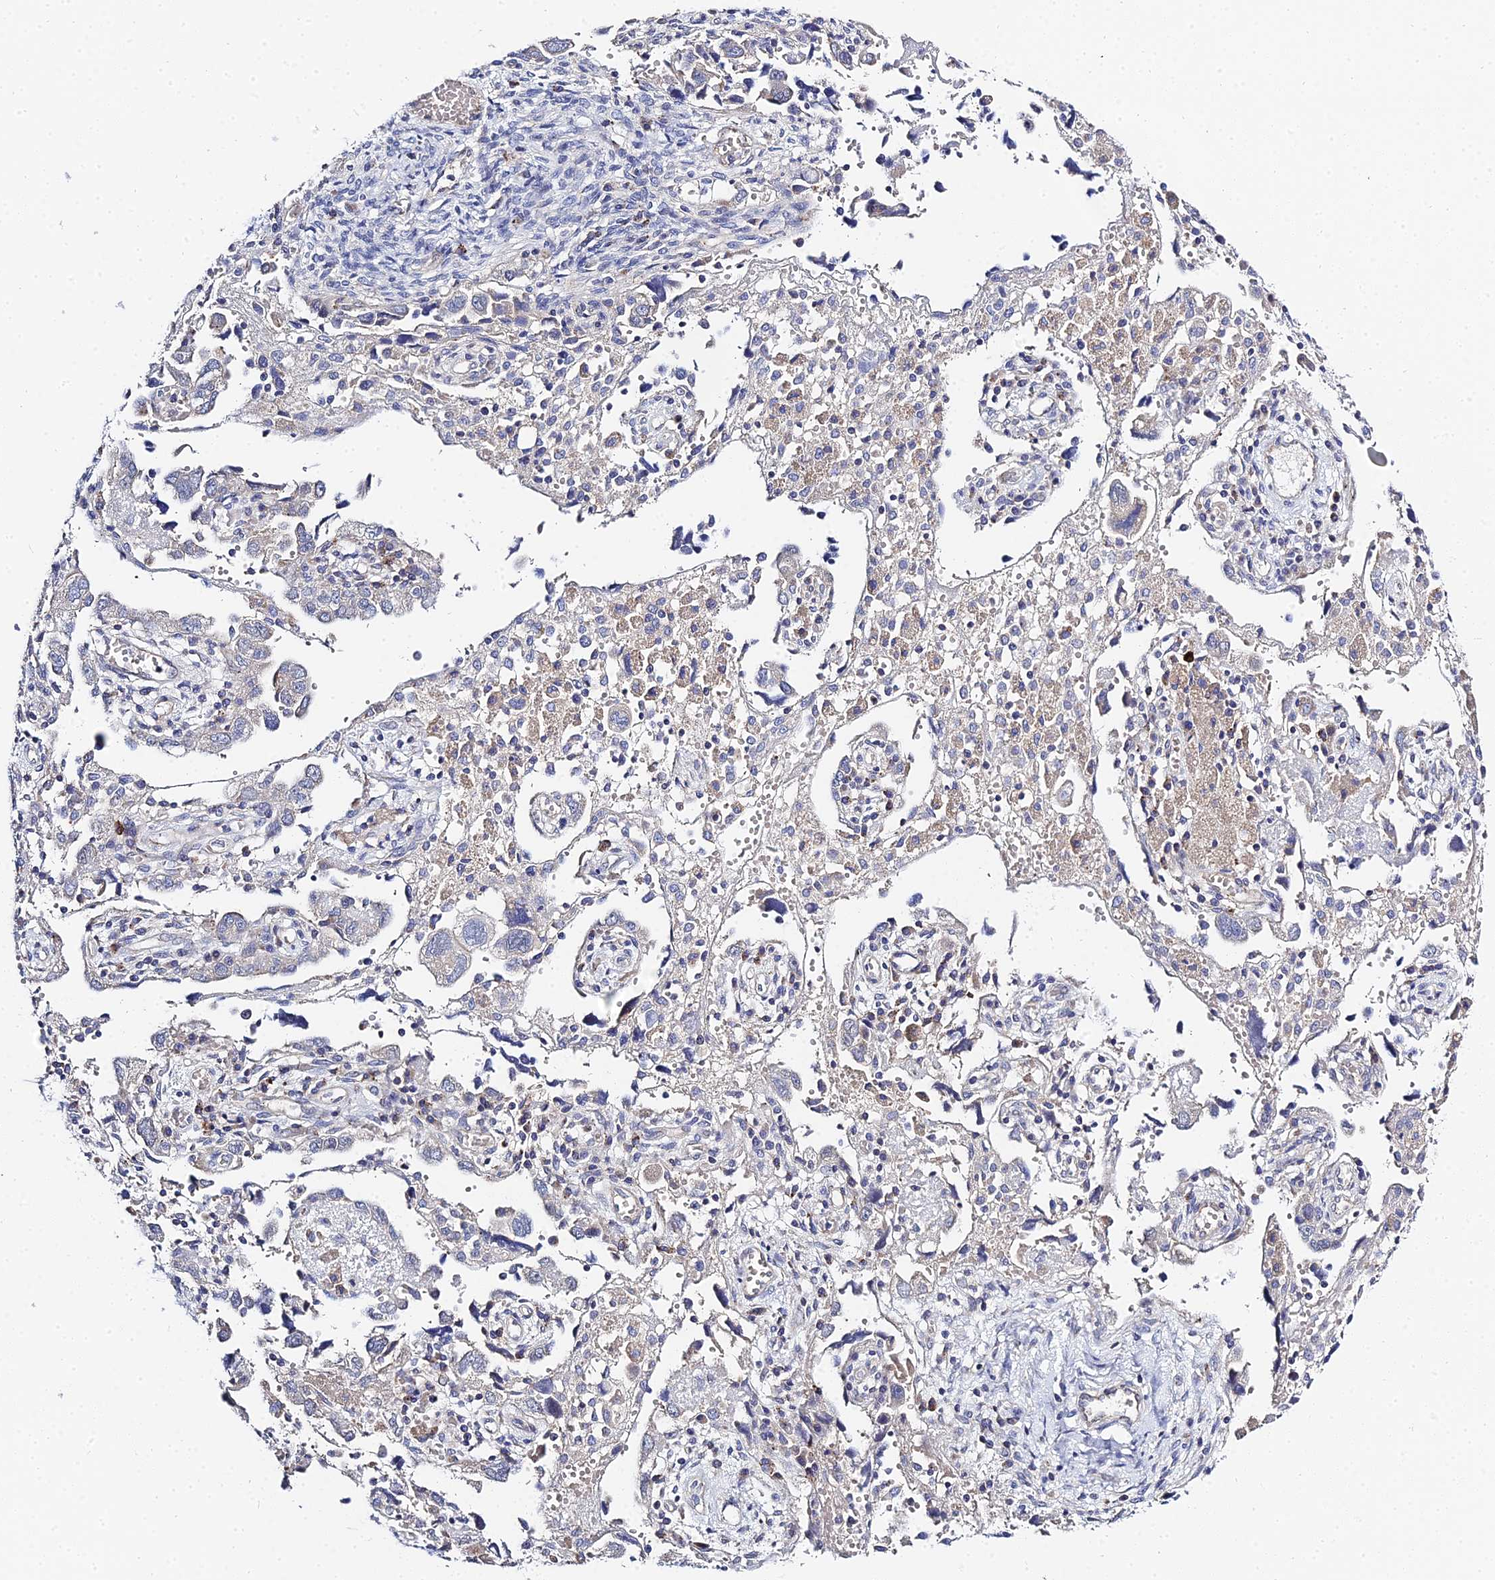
{"staining": {"intensity": "weak", "quantity": "<25%", "location": "cytoplasmic/membranous"}, "tissue": "ovarian cancer", "cell_type": "Tumor cells", "image_type": "cancer", "snomed": [{"axis": "morphology", "description": "Carcinoma, NOS"}, {"axis": "morphology", "description": "Cystadenocarcinoma, serous, NOS"}, {"axis": "topography", "description": "Ovary"}], "caption": "There is no significant positivity in tumor cells of carcinoma (ovarian).", "gene": "APOBEC3H", "patient": {"sex": "female", "age": 69}}